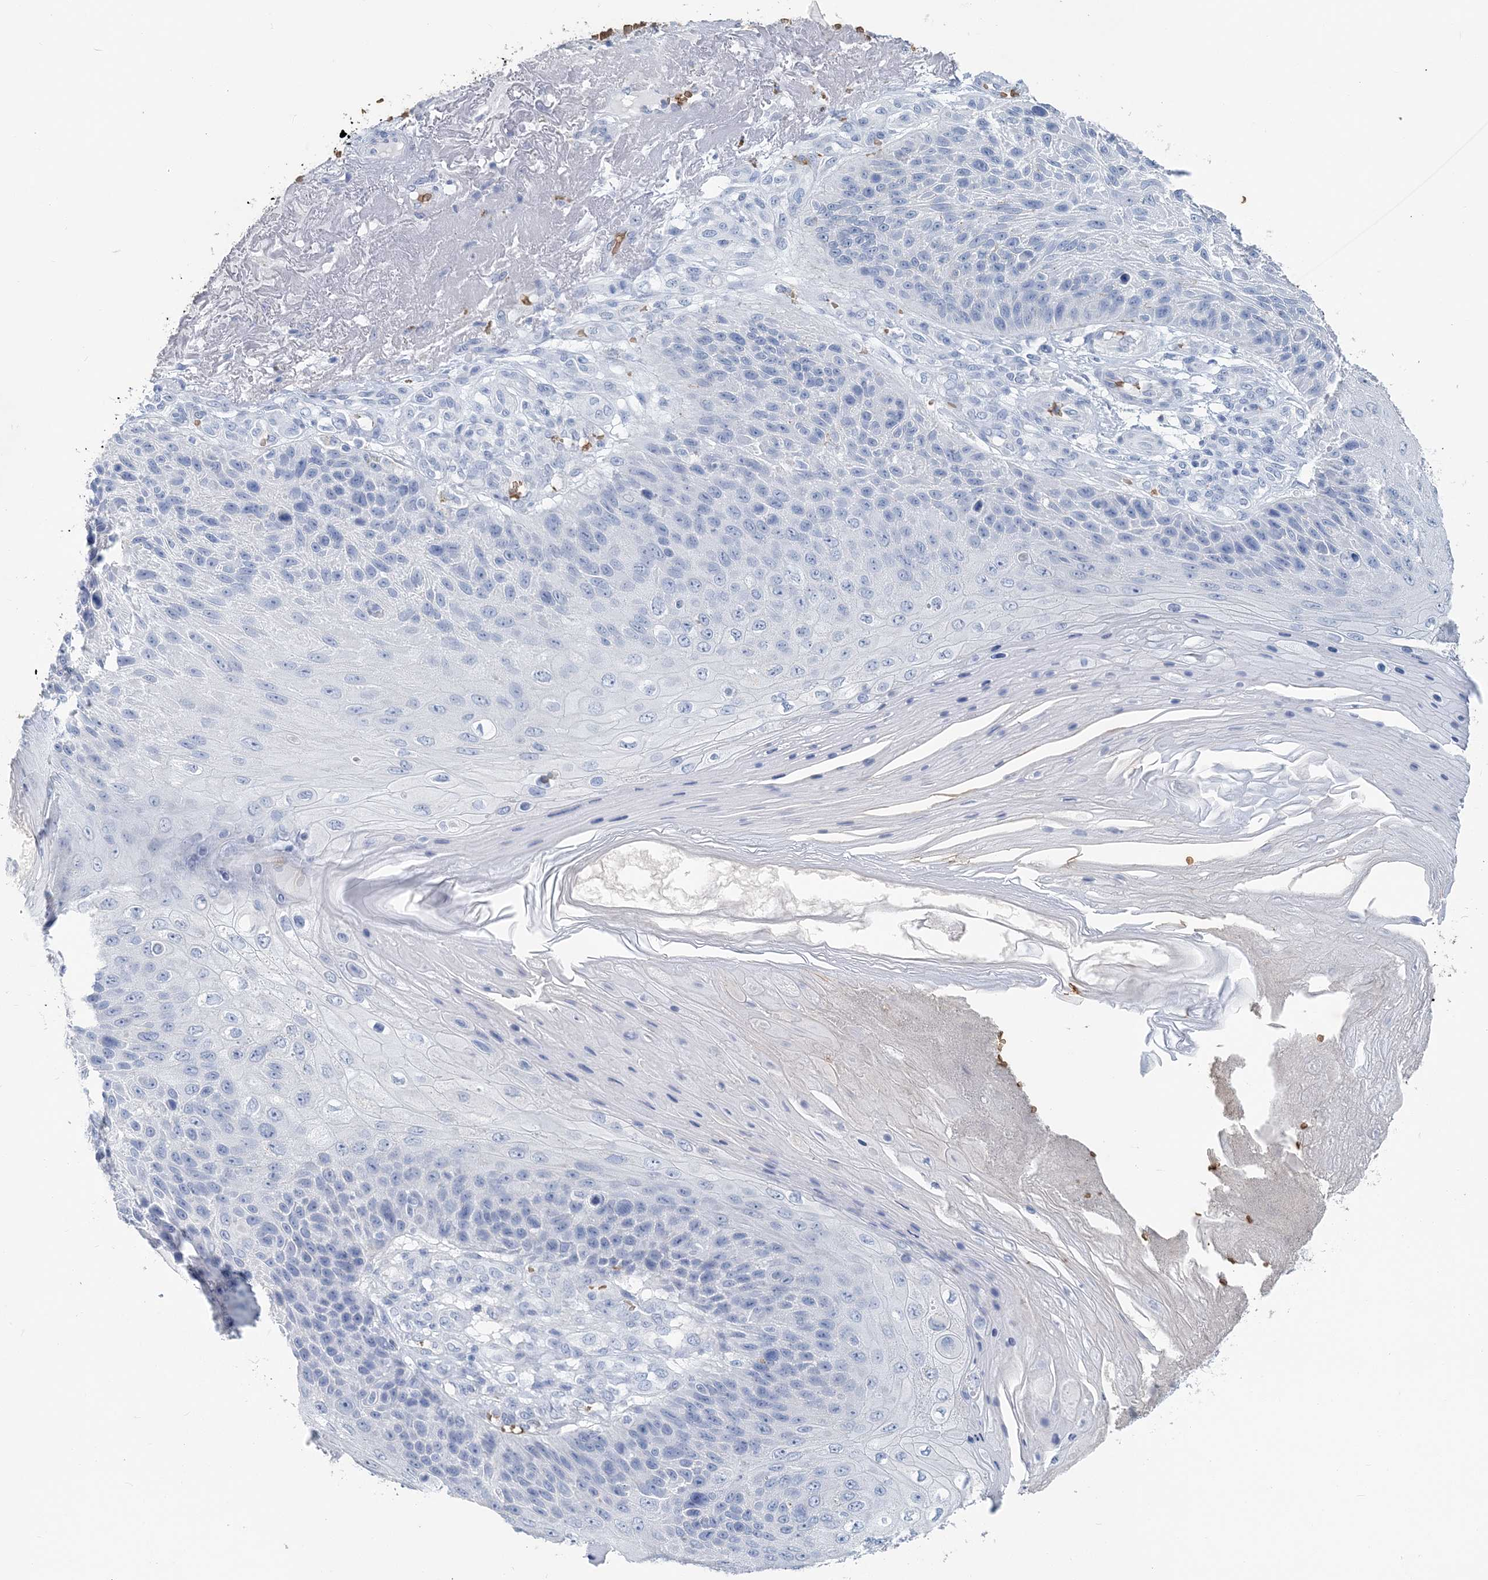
{"staining": {"intensity": "negative", "quantity": "none", "location": "none"}, "tissue": "skin cancer", "cell_type": "Tumor cells", "image_type": "cancer", "snomed": [{"axis": "morphology", "description": "Squamous cell carcinoma, NOS"}, {"axis": "topography", "description": "Skin"}], "caption": "High magnification brightfield microscopy of skin squamous cell carcinoma stained with DAB (3,3'-diaminobenzidine) (brown) and counterstained with hematoxylin (blue): tumor cells show no significant expression.", "gene": "HBD", "patient": {"sex": "female", "age": 88}}